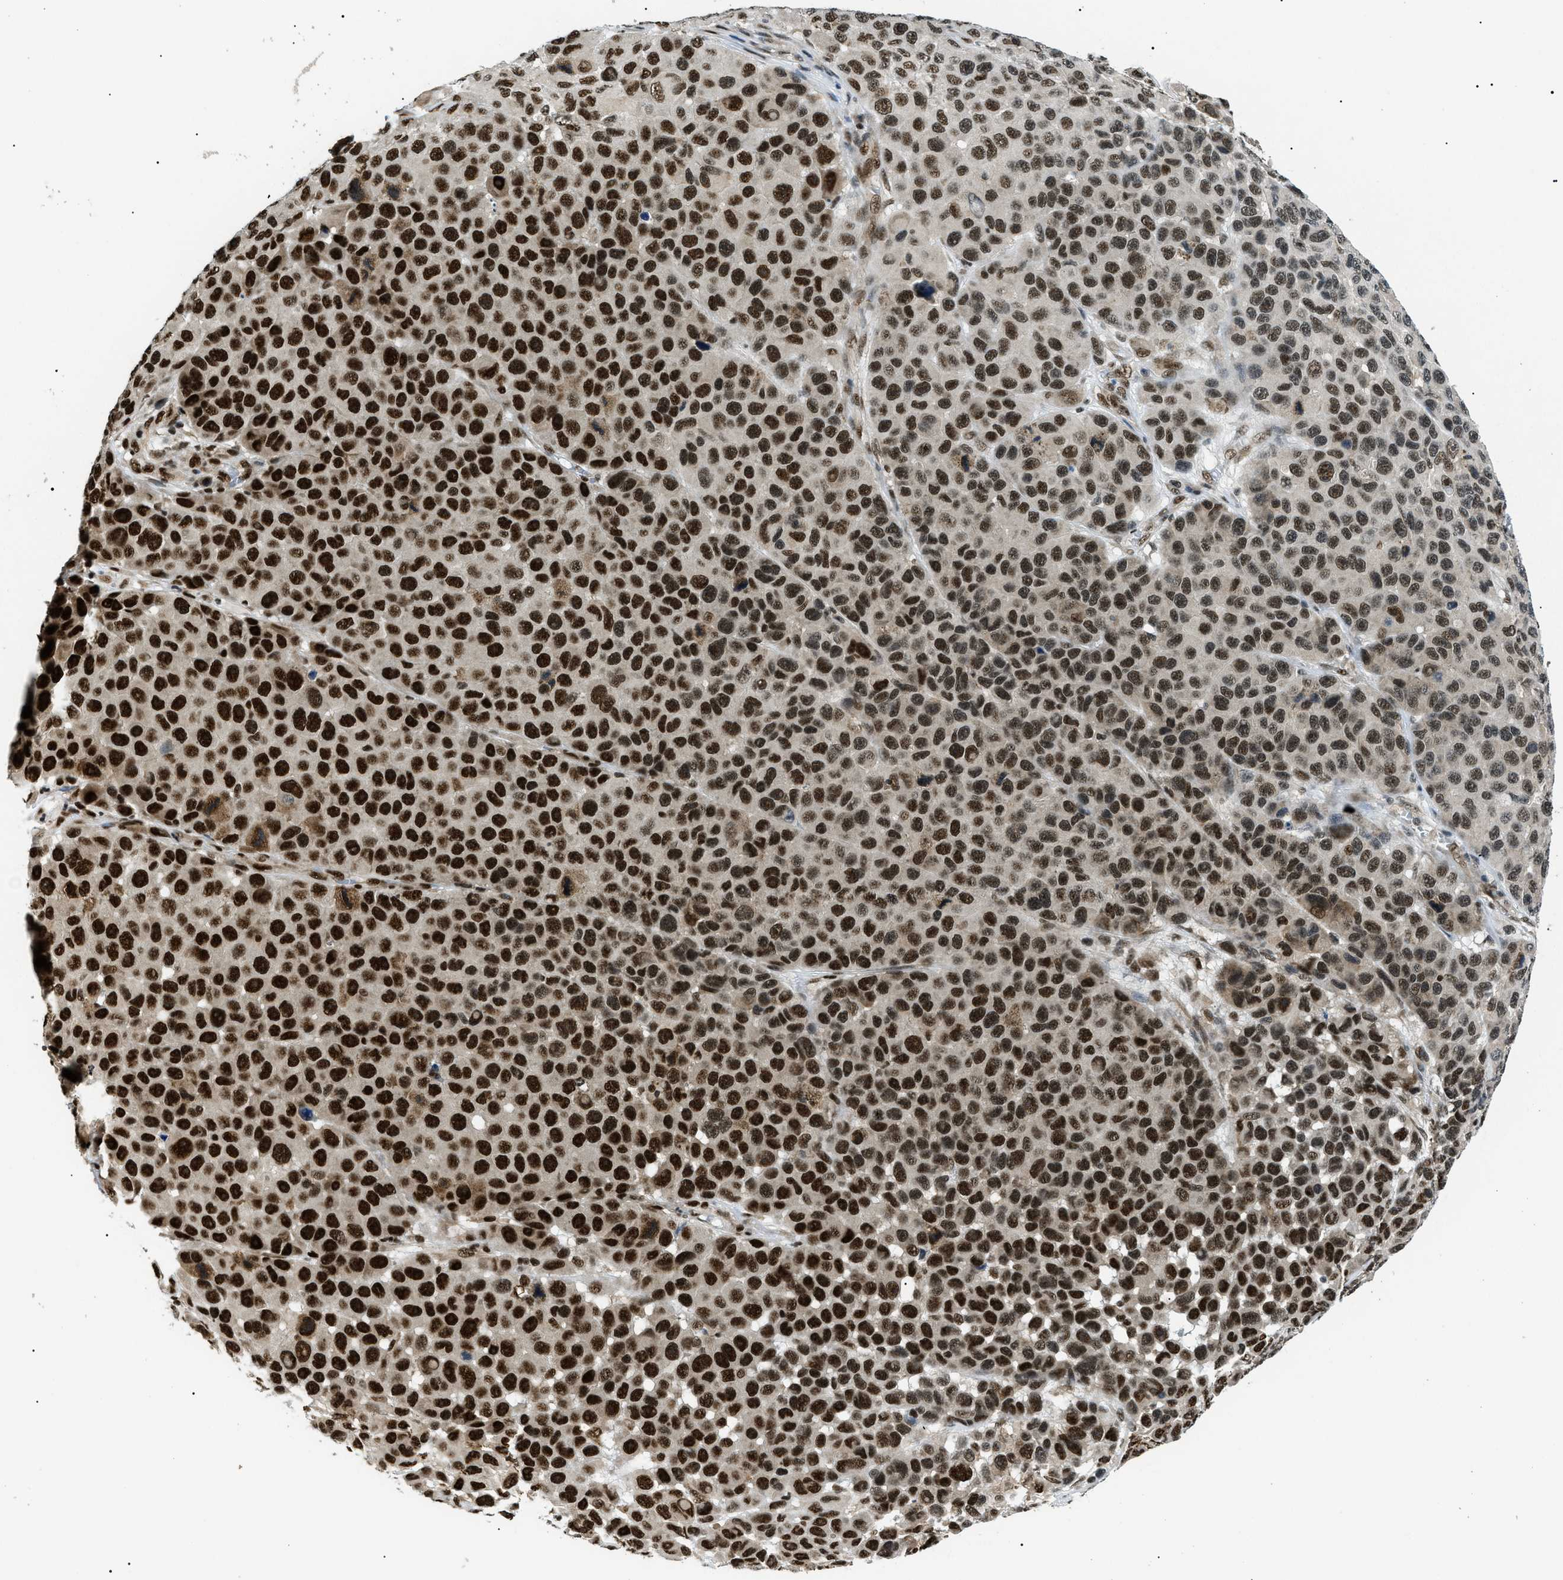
{"staining": {"intensity": "strong", "quantity": ">75%", "location": "nuclear"}, "tissue": "melanoma", "cell_type": "Tumor cells", "image_type": "cancer", "snomed": [{"axis": "morphology", "description": "Malignant melanoma, NOS"}, {"axis": "topography", "description": "Skin"}], "caption": "Malignant melanoma was stained to show a protein in brown. There is high levels of strong nuclear staining in about >75% of tumor cells. The protein is shown in brown color, while the nuclei are stained blue.", "gene": "CWC25", "patient": {"sex": "male", "age": 53}}